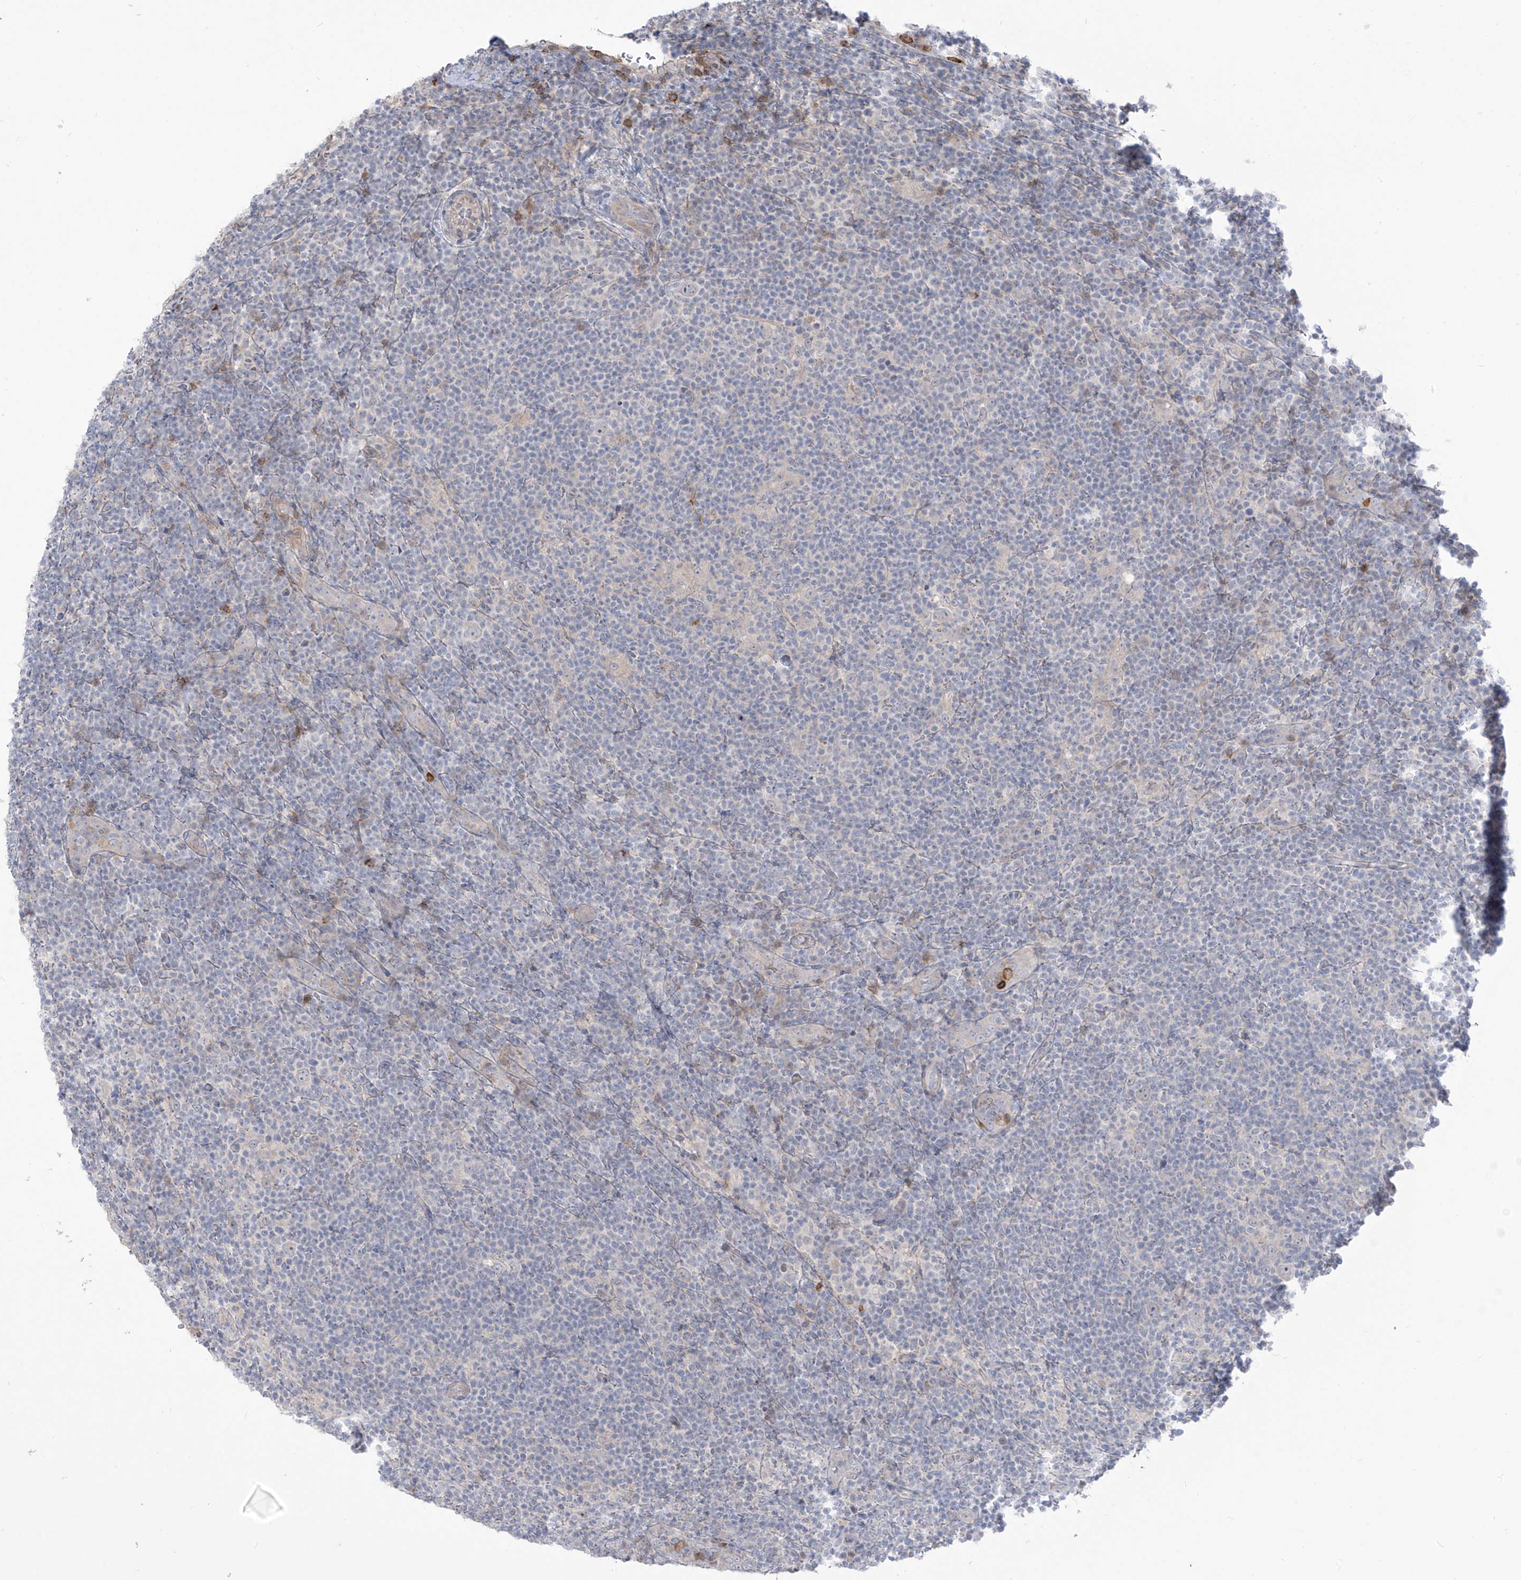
{"staining": {"intensity": "negative", "quantity": "none", "location": "none"}, "tissue": "lymphoma", "cell_type": "Tumor cells", "image_type": "cancer", "snomed": [{"axis": "morphology", "description": "Hodgkin's disease, NOS"}, {"axis": "topography", "description": "Lymph node"}], "caption": "This is an immunohistochemistry (IHC) micrograph of human Hodgkin's disease. There is no positivity in tumor cells.", "gene": "NOTO", "patient": {"sex": "female", "age": 57}}